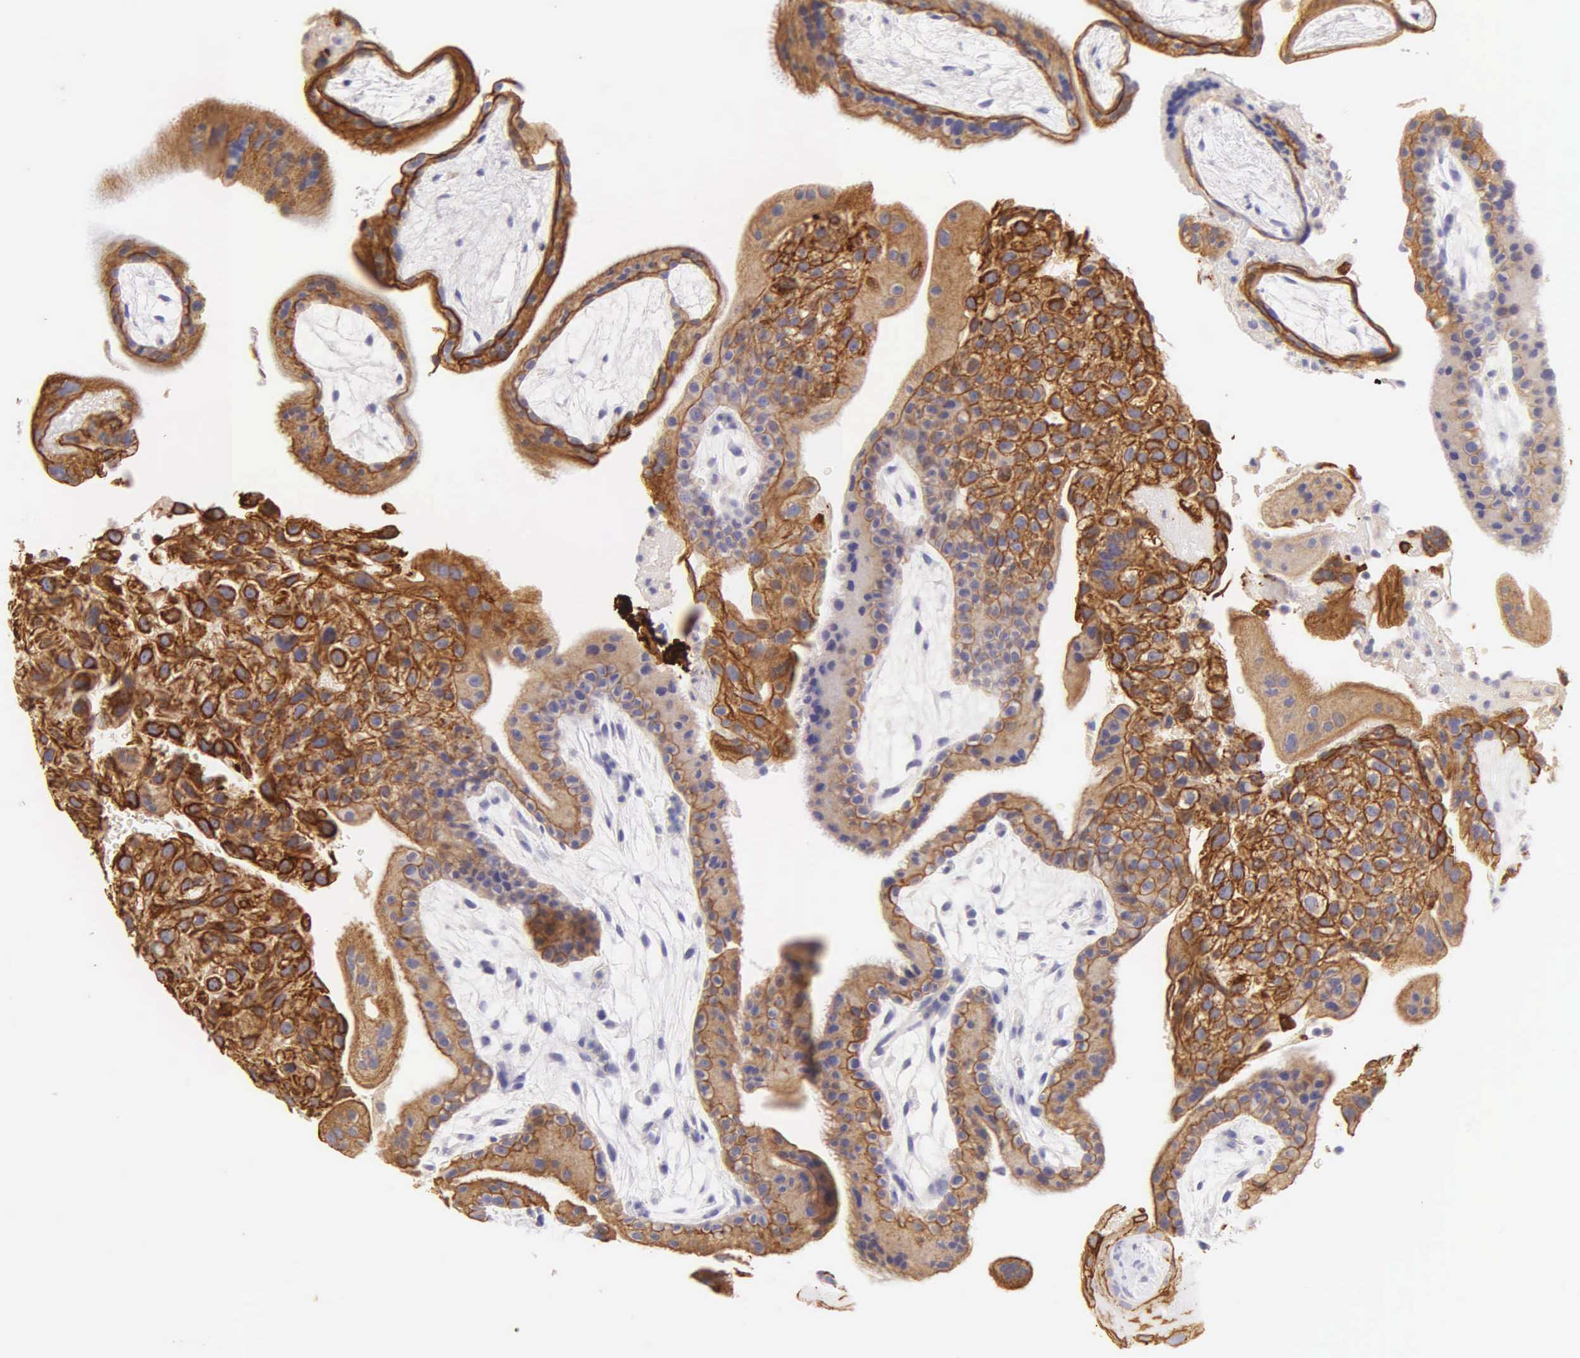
{"staining": {"intensity": "negative", "quantity": "none", "location": "none"}, "tissue": "placenta", "cell_type": "Decidual cells", "image_type": "normal", "snomed": [{"axis": "morphology", "description": "Normal tissue, NOS"}, {"axis": "topography", "description": "Placenta"}], "caption": "An image of human placenta is negative for staining in decidual cells. (Immunohistochemistry (ihc), brightfield microscopy, high magnification).", "gene": "KRT14", "patient": {"sex": "female", "age": 19}}